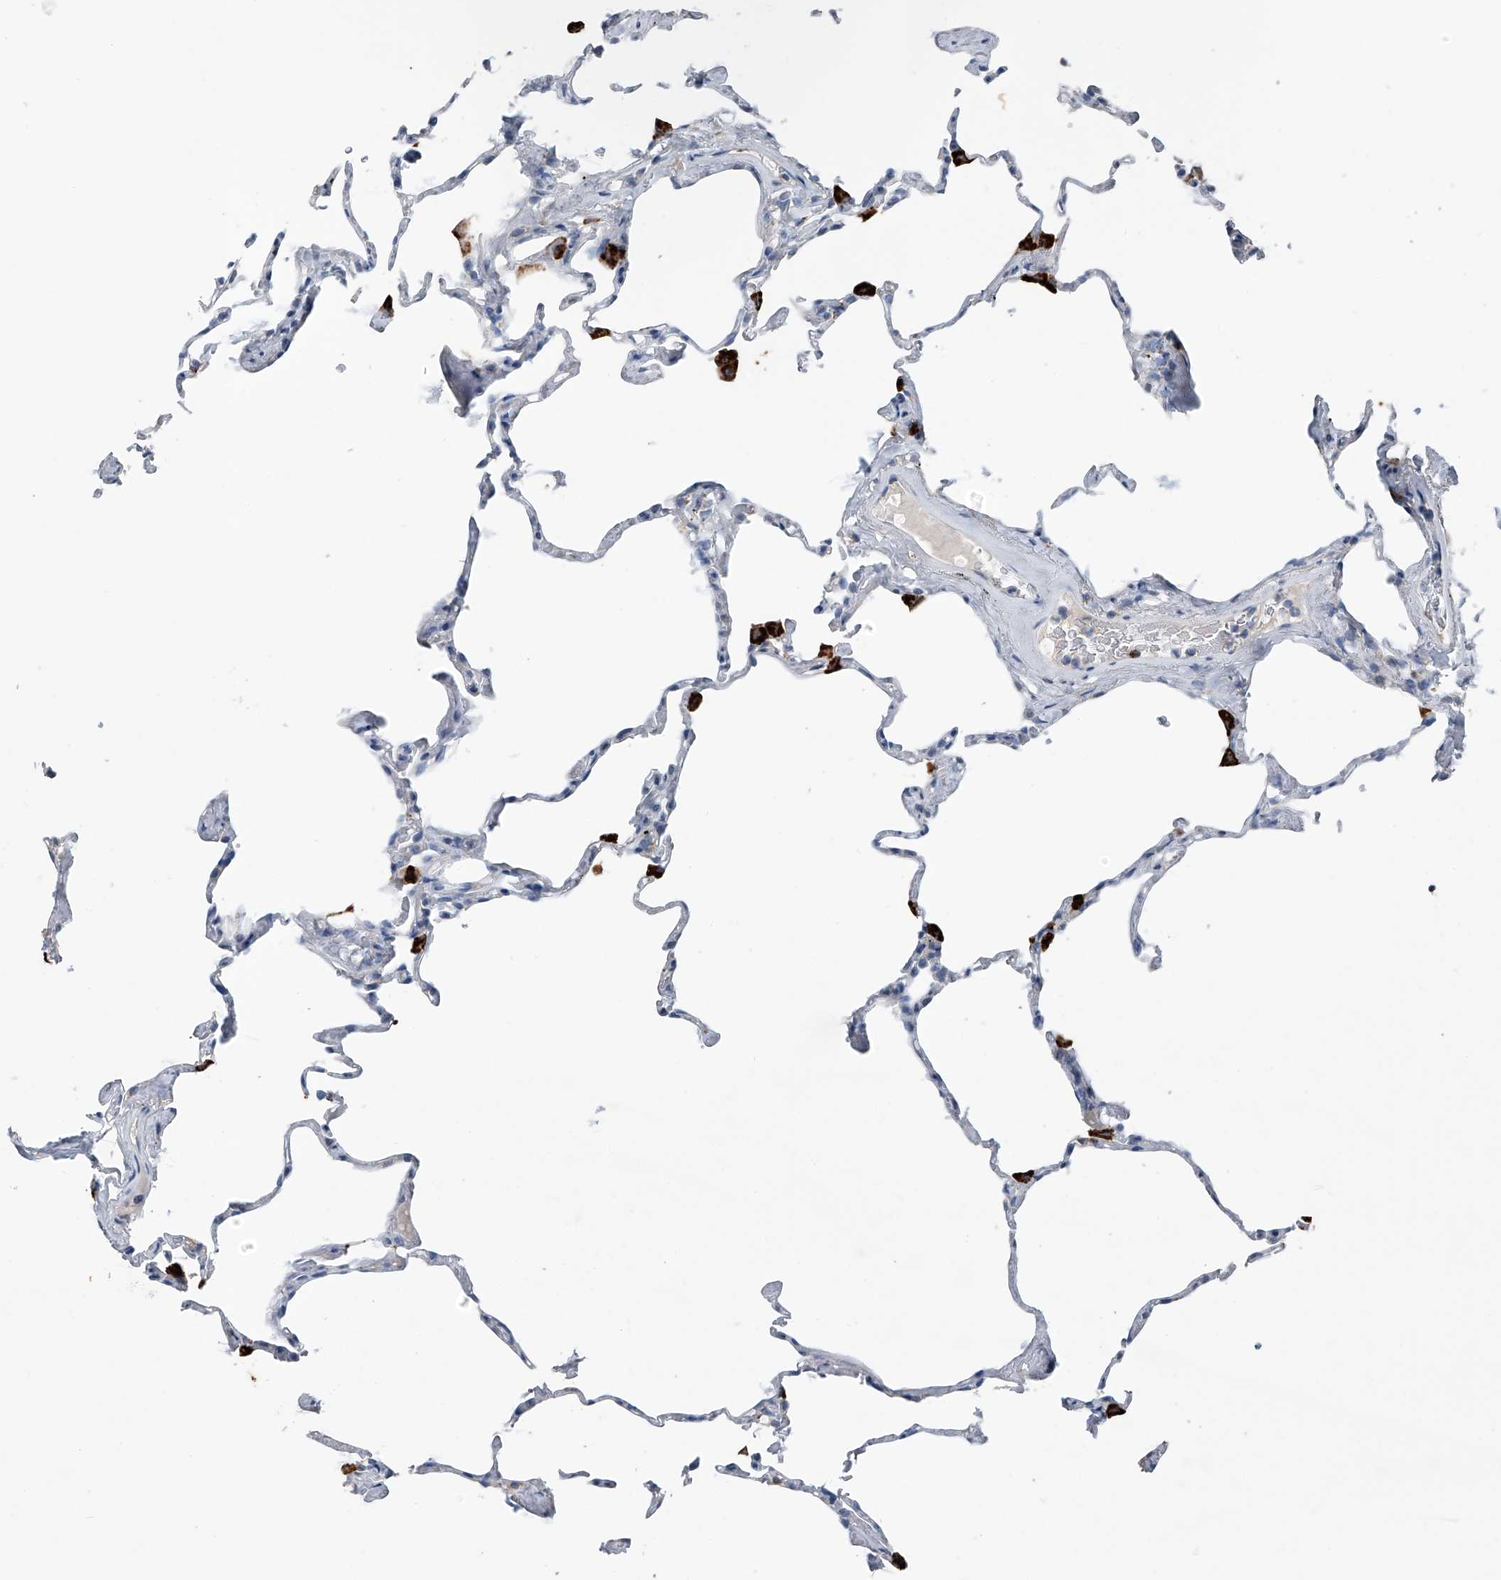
{"staining": {"intensity": "negative", "quantity": "none", "location": "none"}, "tissue": "lung", "cell_type": "Alveolar cells", "image_type": "normal", "snomed": [{"axis": "morphology", "description": "Normal tissue, NOS"}, {"axis": "topography", "description": "Lung"}], "caption": "Immunohistochemistry (IHC) of normal human lung exhibits no positivity in alveolar cells.", "gene": "ZNF772", "patient": {"sex": "male", "age": 65}}